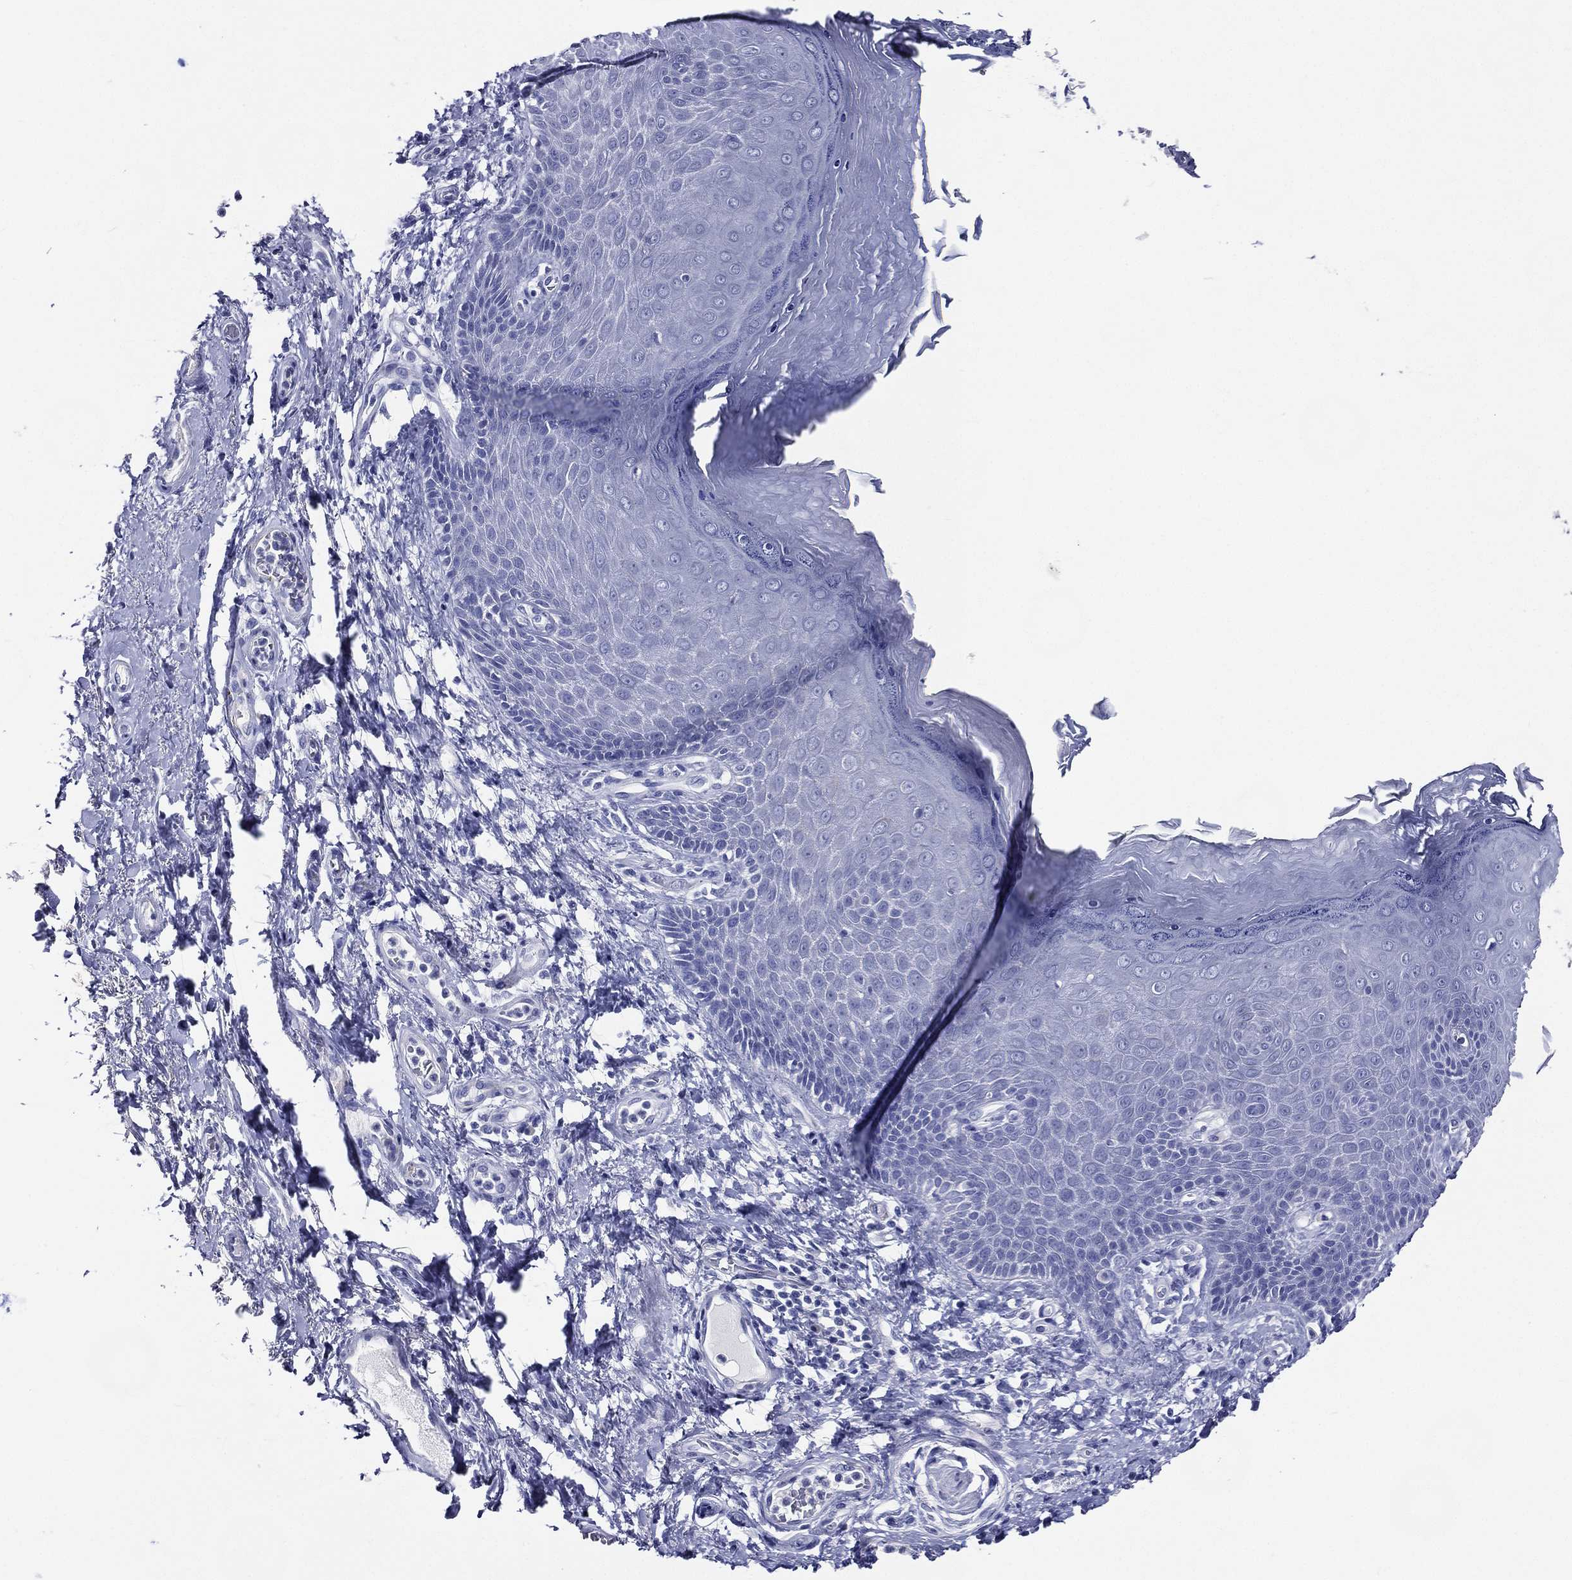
{"staining": {"intensity": "negative", "quantity": "none", "location": "none"}, "tissue": "skin", "cell_type": "Epidermal cells", "image_type": "normal", "snomed": [{"axis": "morphology", "description": "Normal tissue, NOS"}, {"axis": "topography", "description": "Anal"}], "caption": "Immunohistochemistry micrograph of benign human skin stained for a protein (brown), which exhibits no staining in epidermal cells.", "gene": "ACE2", "patient": {"sex": "female", "age": 80}}